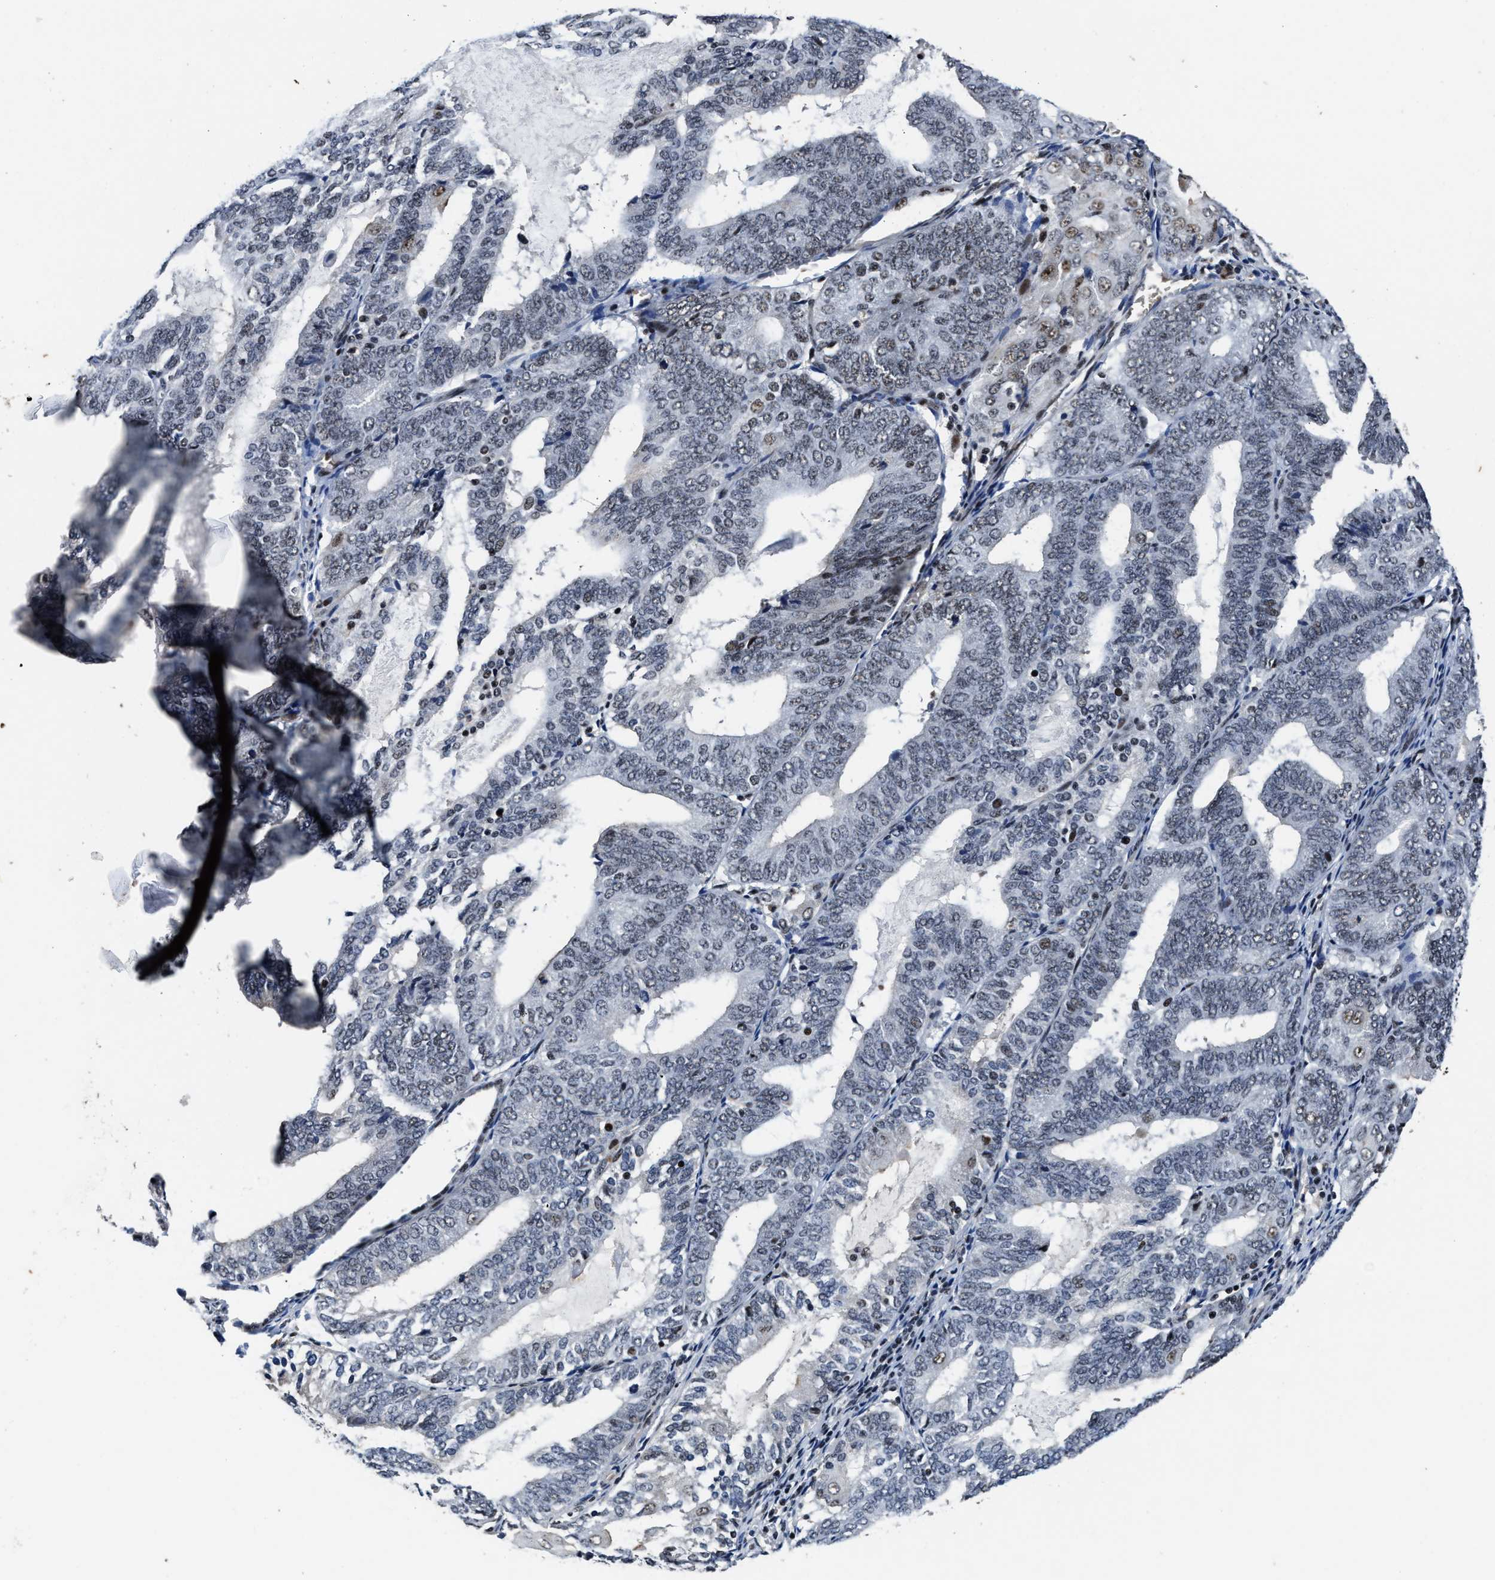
{"staining": {"intensity": "weak", "quantity": "<25%", "location": "nuclear"}, "tissue": "endometrial cancer", "cell_type": "Tumor cells", "image_type": "cancer", "snomed": [{"axis": "morphology", "description": "Adenocarcinoma, NOS"}, {"axis": "topography", "description": "Endometrium"}], "caption": "Human adenocarcinoma (endometrial) stained for a protein using immunohistochemistry (IHC) demonstrates no staining in tumor cells.", "gene": "ZNF233", "patient": {"sex": "female", "age": 81}}